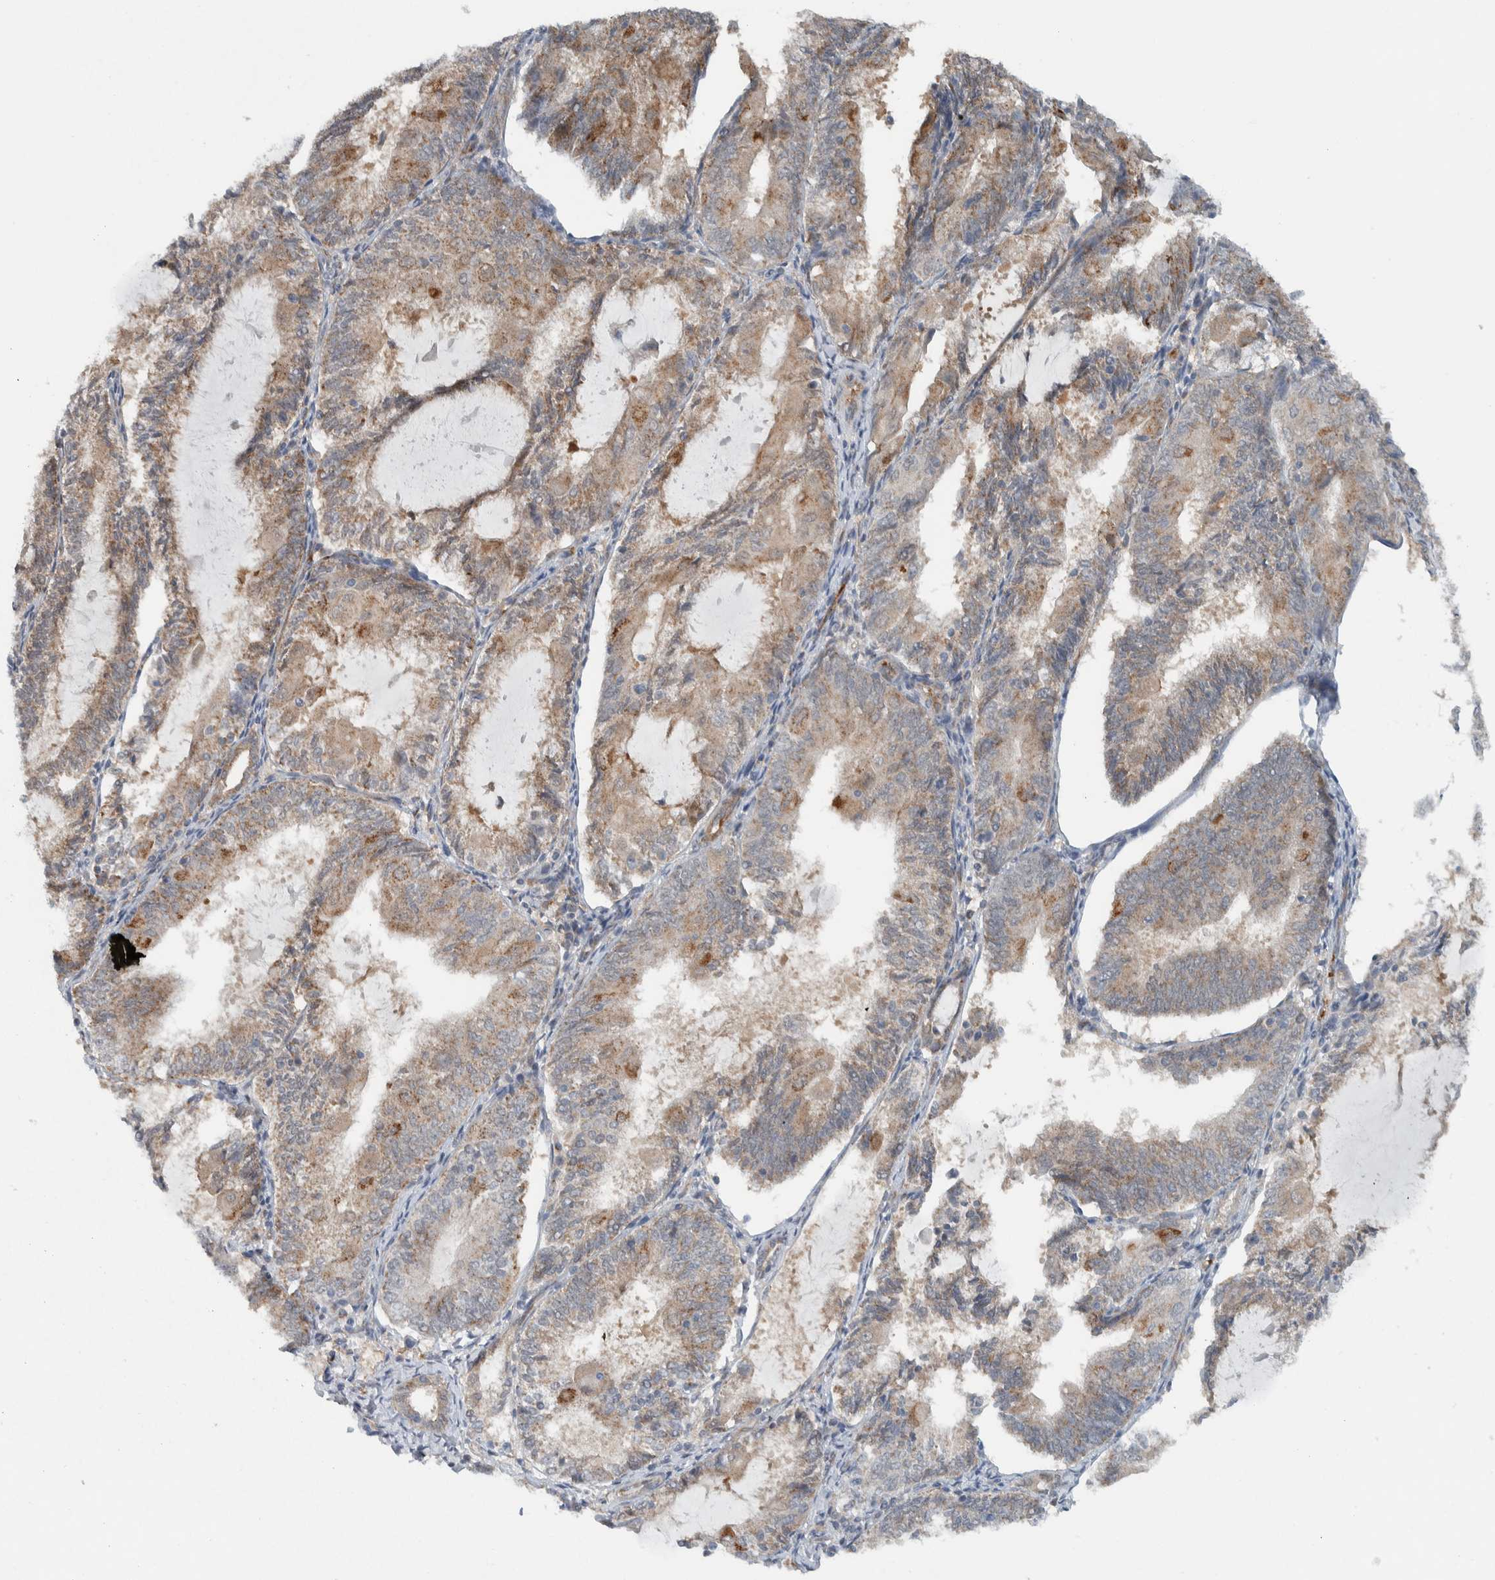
{"staining": {"intensity": "moderate", "quantity": ">75%", "location": "cytoplasmic/membranous"}, "tissue": "endometrial cancer", "cell_type": "Tumor cells", "image_type": "cancer", "snomed": [{"axis": "morphology", "description": "Adenocarcinoma, NOS"}, {"axis": "topography", "description": "Endometrium"}], "caption": "High-power microscopy captured an immunohistochemistry (IHC) photomicrograph of endometrial adenocarcinoma, revealing moderate cytoplasmic/membranous expression in about >75% of tumor cells. (DAB (3,3'-diaminobenzidine) = brown stain, brightfield microscopy at high magnification).", "gene": "RERE", "patient": {"sex": "female", "age": 81}}